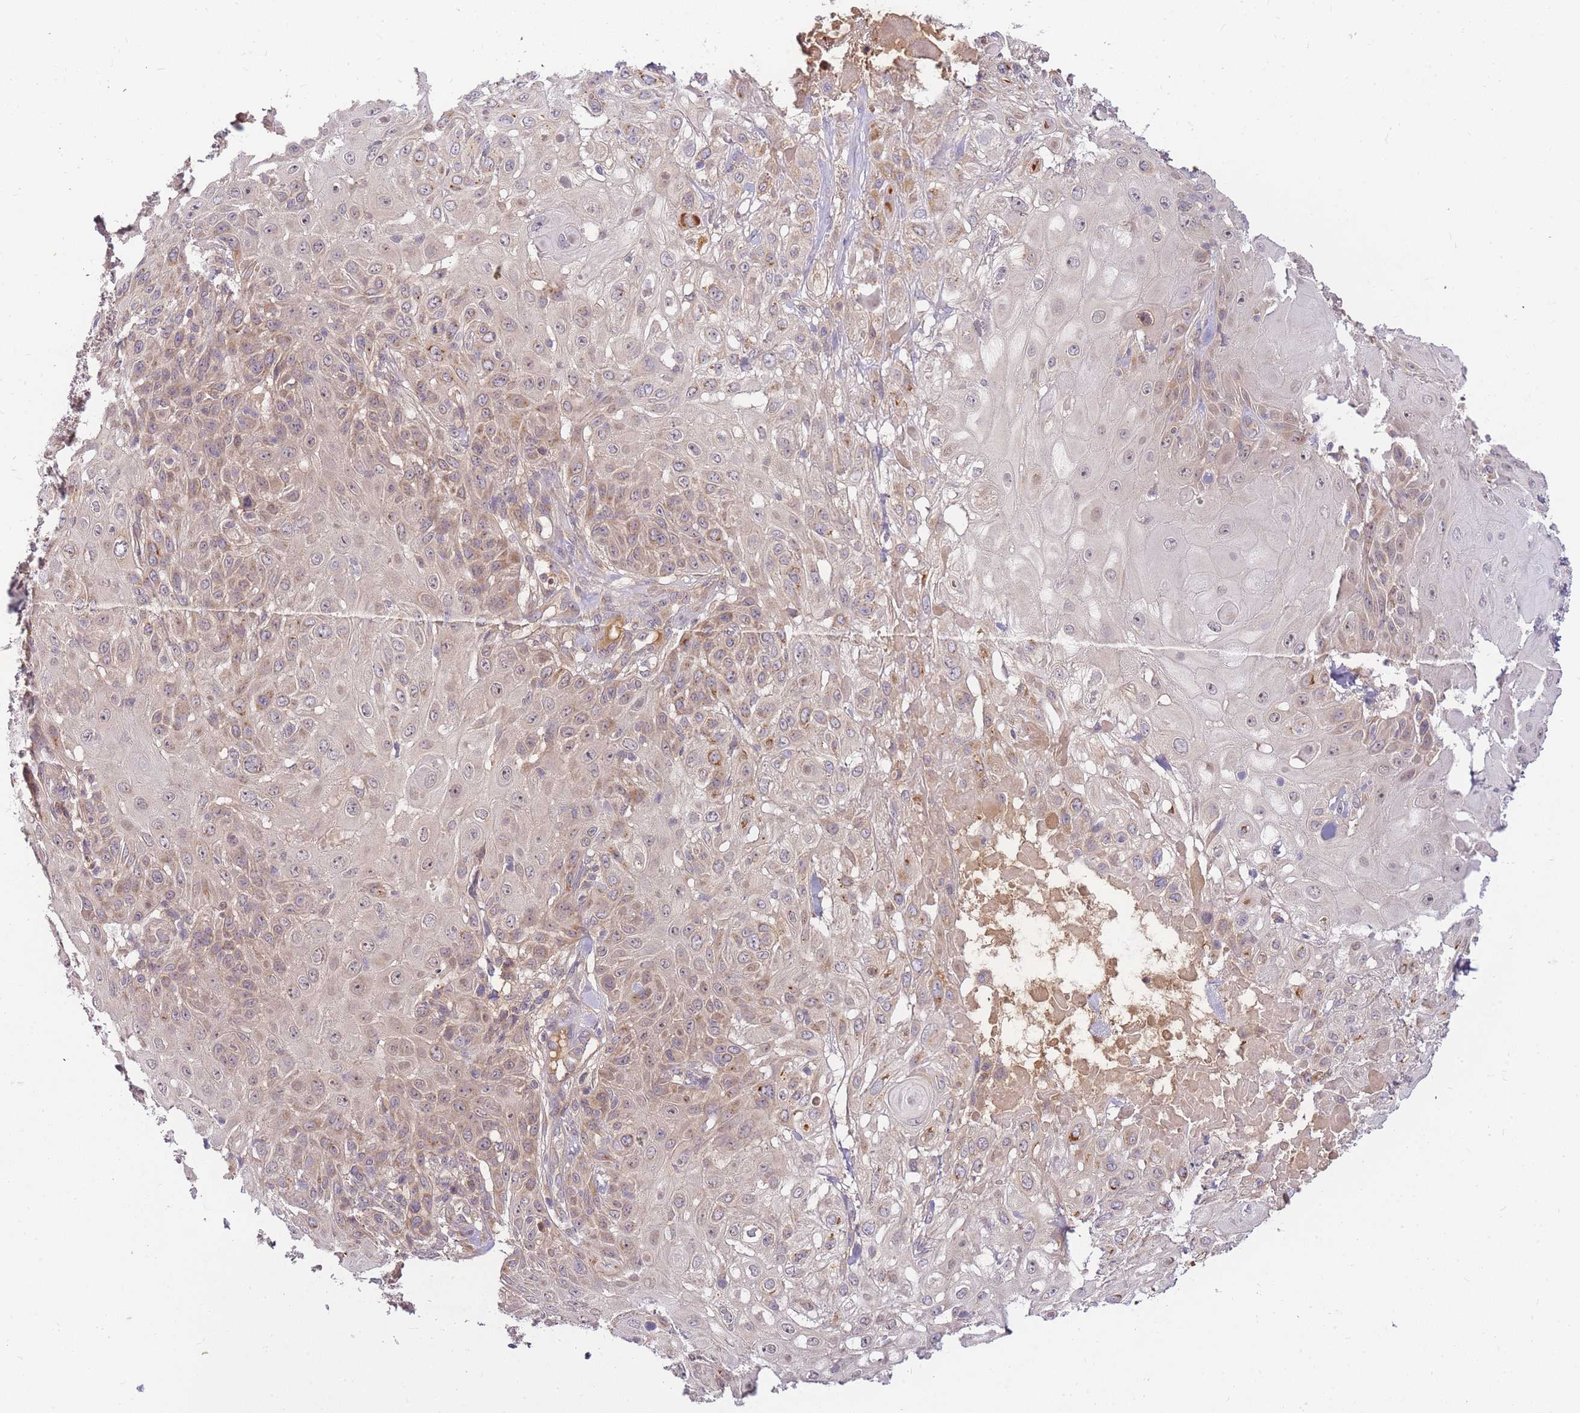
{"staining": {"intensity": "weak", "quantity": "25%-75%", "location": "cytoplasmic/membranous"}, "tissue": "skin cancer", "cell_type": "Tumor cells", "image_type": "cancer", "snomed": [{"axis": "morphology", "description": "Normal tissue, NOS"}, {"axis": "morphology", "description": "Squamous cell carcinoma, NOS"}, {"axis": "topography", "description": "Skin"}, {"axis": "topography", "description": "Cartilage tissue"}], "caption": "Immunohistochemistry micrograph of neoplastic tissue: human skin cancer (squamous cell carcinoma) stained using immunohistochemistry (IHC) shows low levels of weak protein expression localized specifically in the cytoplasmic/membranous of tumor cells, appearing as a cytoplasmic/membranous brown color.", "gene": "ZNF577", "patient": {"sex": "female", "age": 79}}